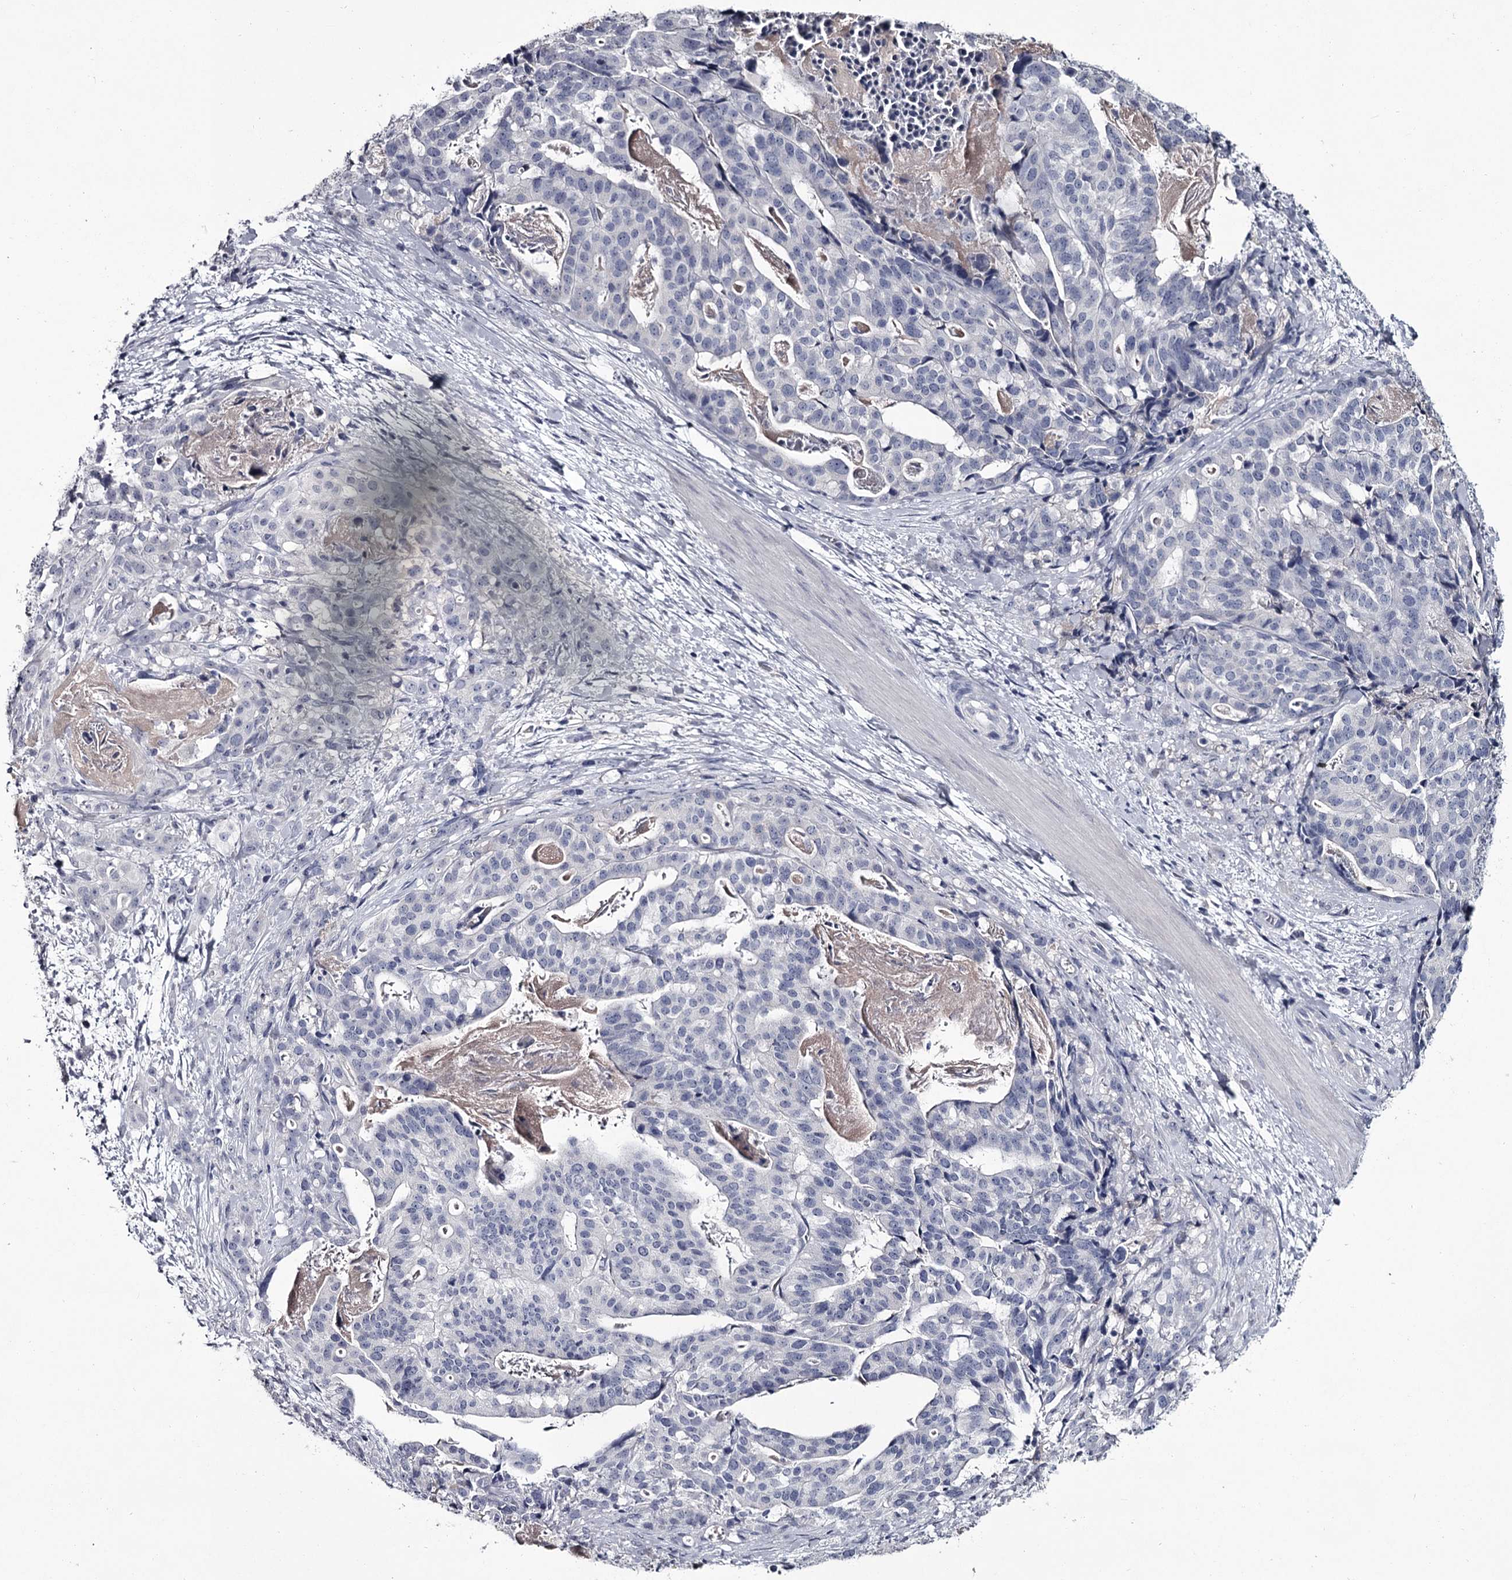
{"staining": {"intensity": "negative", "quantity": "none", "location": "none"}, "tissue": "stomach cancer", "cell_type": "Tumor cells", "image_type": "cancer", "snomed": [{"axis": "morphology", "description": "Adenocarcinoma, NOS"}, {"axis": "topography", "description": "Stomach"}], "caption": "Immunohistochemistry micrograph of neoplastic tissue: stomach adenocarcinoma stained with DAB shows no significant protein staining in tumor cells.", "gene": "DAO", "patient": {"sex": "male", "age": 48}}